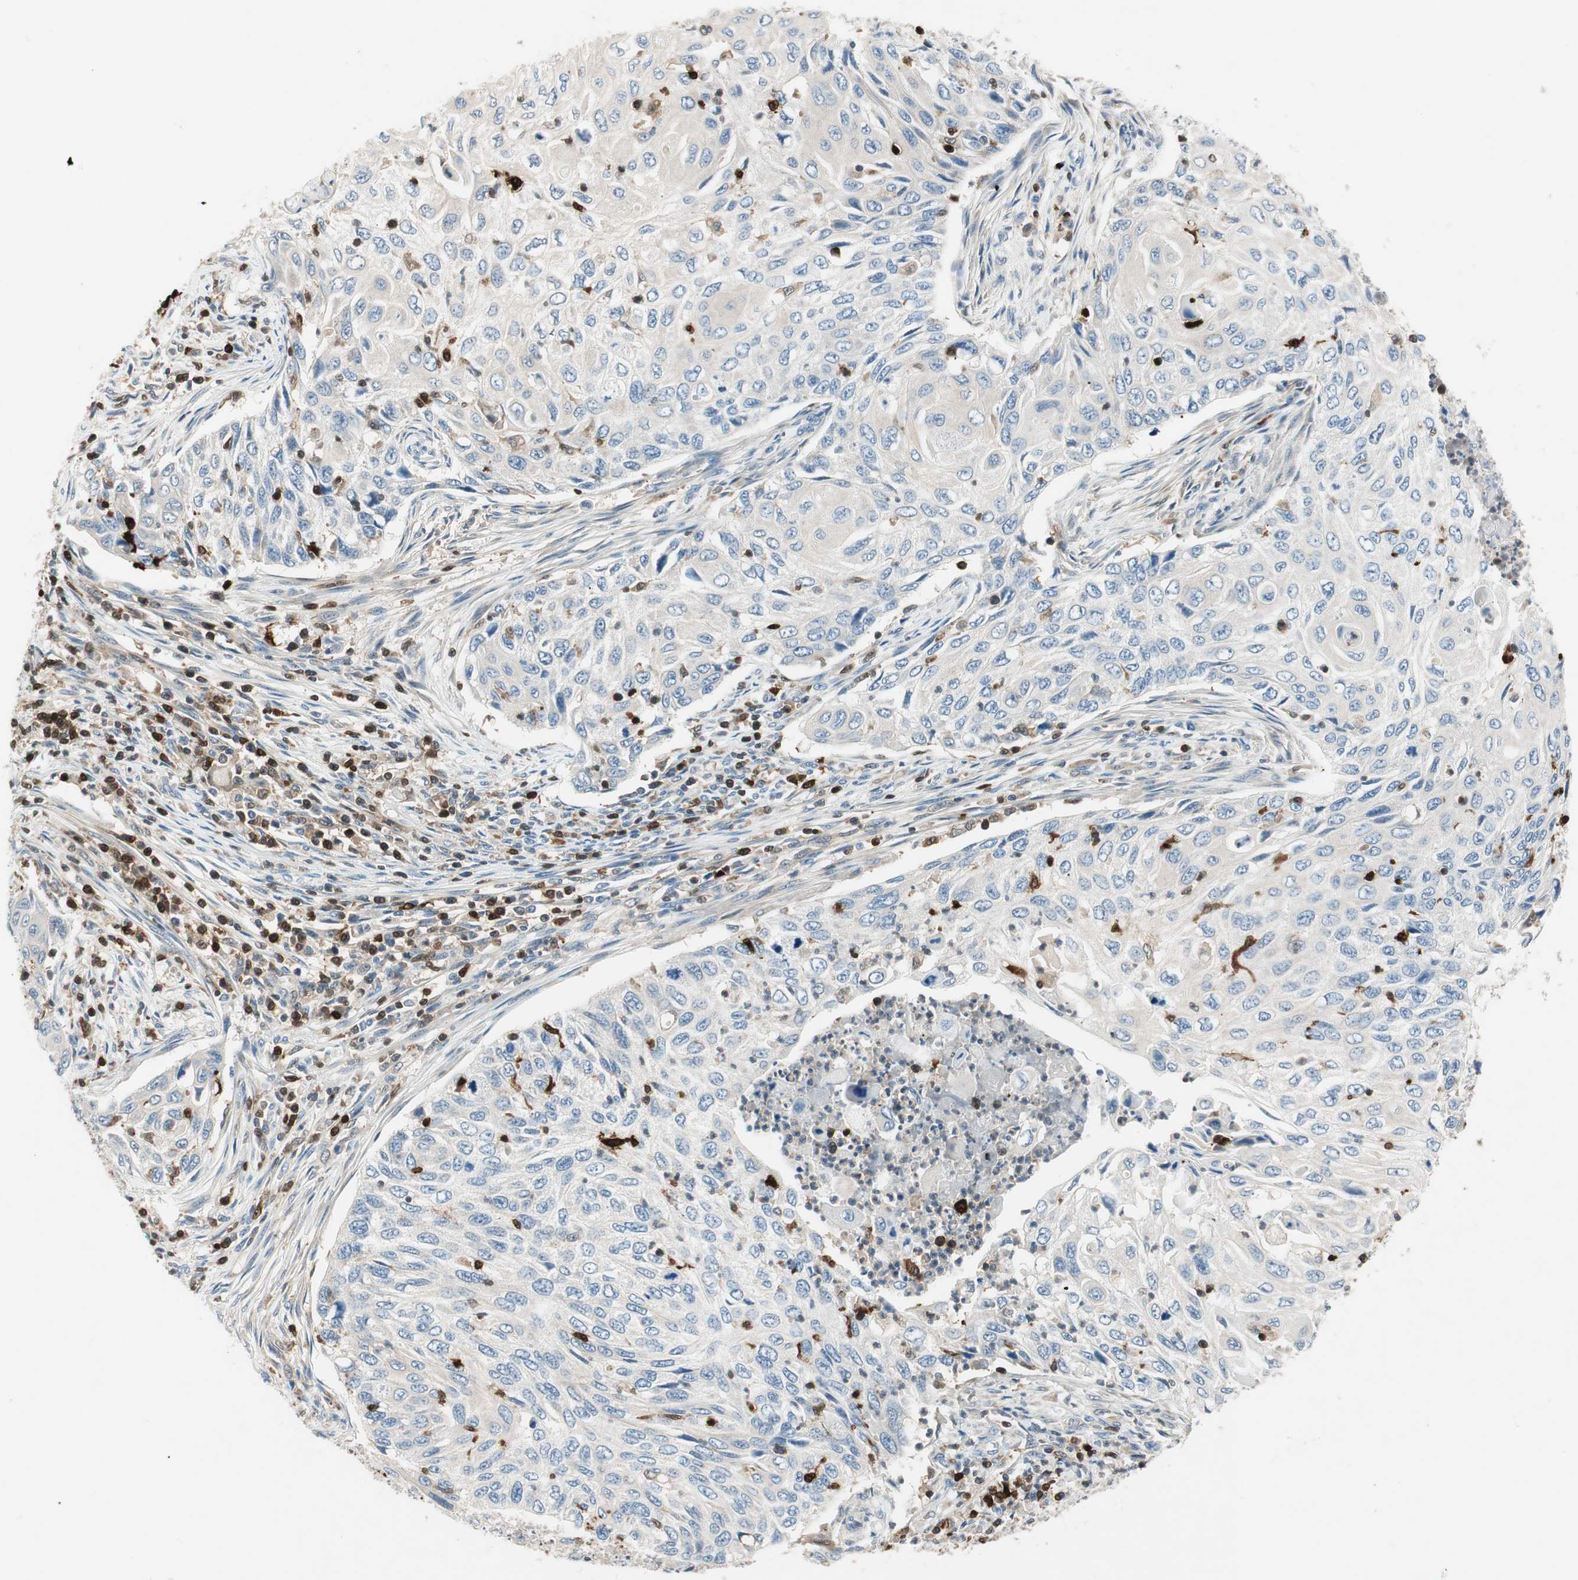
{"staining": {"intensity": "negative", "quantity": "none", "location": "none"}, "tissue": "cervical cancer", "cell_type": "Tumor cells", "image_type": "cancer", "snomed": [{"axis": "morphology", "description": "Squamous cell carcinoma, NOS"}, {"axis": "topography", "description": "Cervix"}], "caption": "This is an IHC photomicrograph of human cervical squamous cell carcinoma. There is no staining in tumor cells.", "gene": "COTL1", "patient": {"sex": "female", "age": 70}}